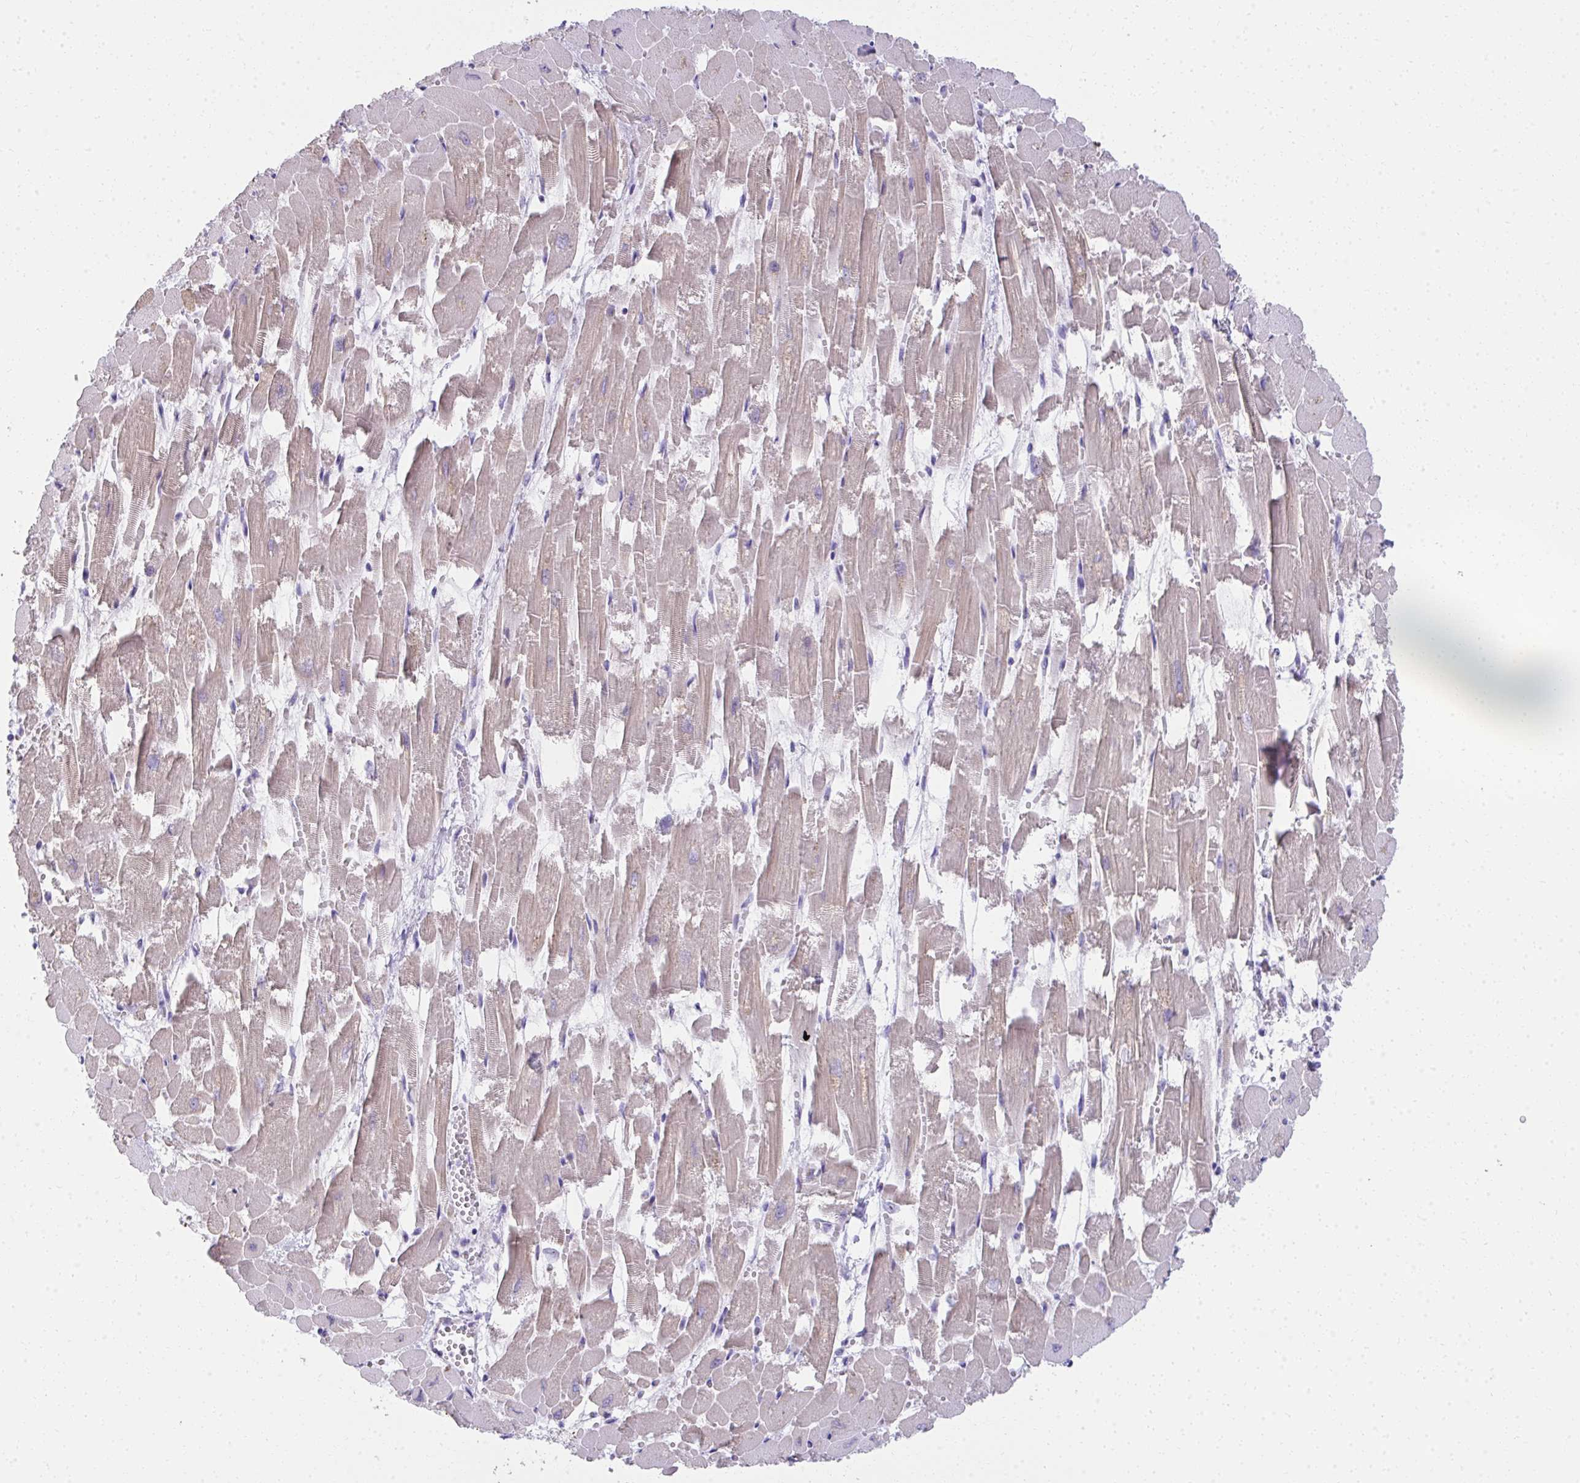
{"staining": {"intensity": "weak", "quantity": "25%-75%", "location": "cytoplasmic/membranous"}, "tissue": "heart muscle", "cell_type": "Cardiomyocytes", "image_type": "normal", "snomed": [{"axis": "morphology", "description": "Normal tissue, NOS"}, {"axis": "topography", "description": "Heart"}], "caption": "Immunohistochemistry (IHC) of normal heart muscle shows low levels of weak cytoplasmic/membranous expression in about 25%-75% of cardiomyocytes.", "gene": "PUS7L", "patient": {"sex": "female", "age": 52}}